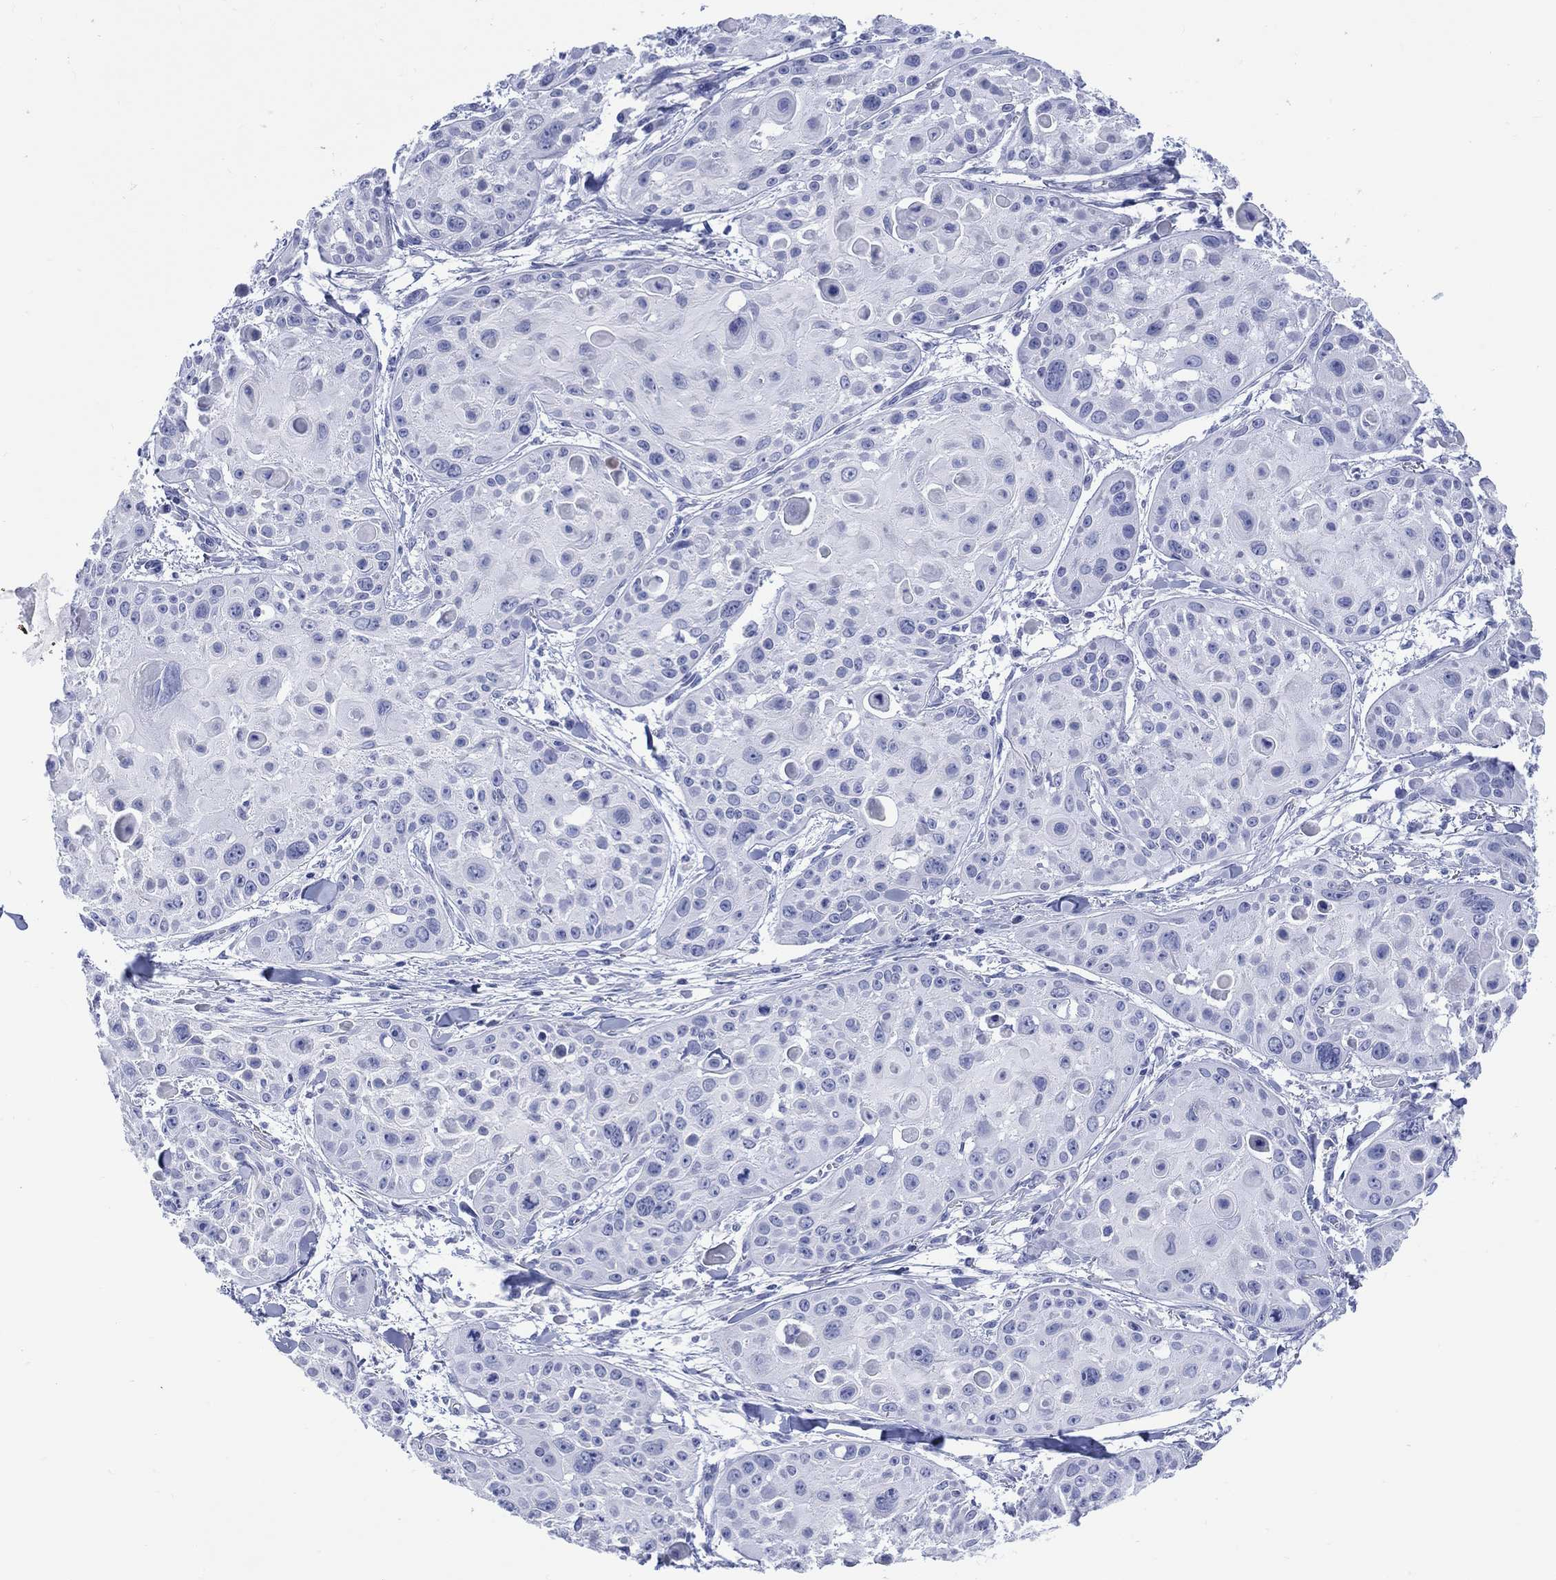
{"staining": {"intensity": "negative", "quantity": "none", "location": "none"}, "tissue": "skin cancer", "cell_type": "Tumor cells", "image_type": "cancer", "snomed": [{"axis": "morphology", "description": "Squamous cell carcinoma, NOS"}, {"axis": "topography", "description": "Skin"}, {"axis": "topography", "description": "Anal"}], "caption": "The micrograph demonstrates no significant expression in tumor cells of squamous cell carcinoma (skin).", "gene": "LRRD1", "patient": {"sex": "female", "age": 75}}